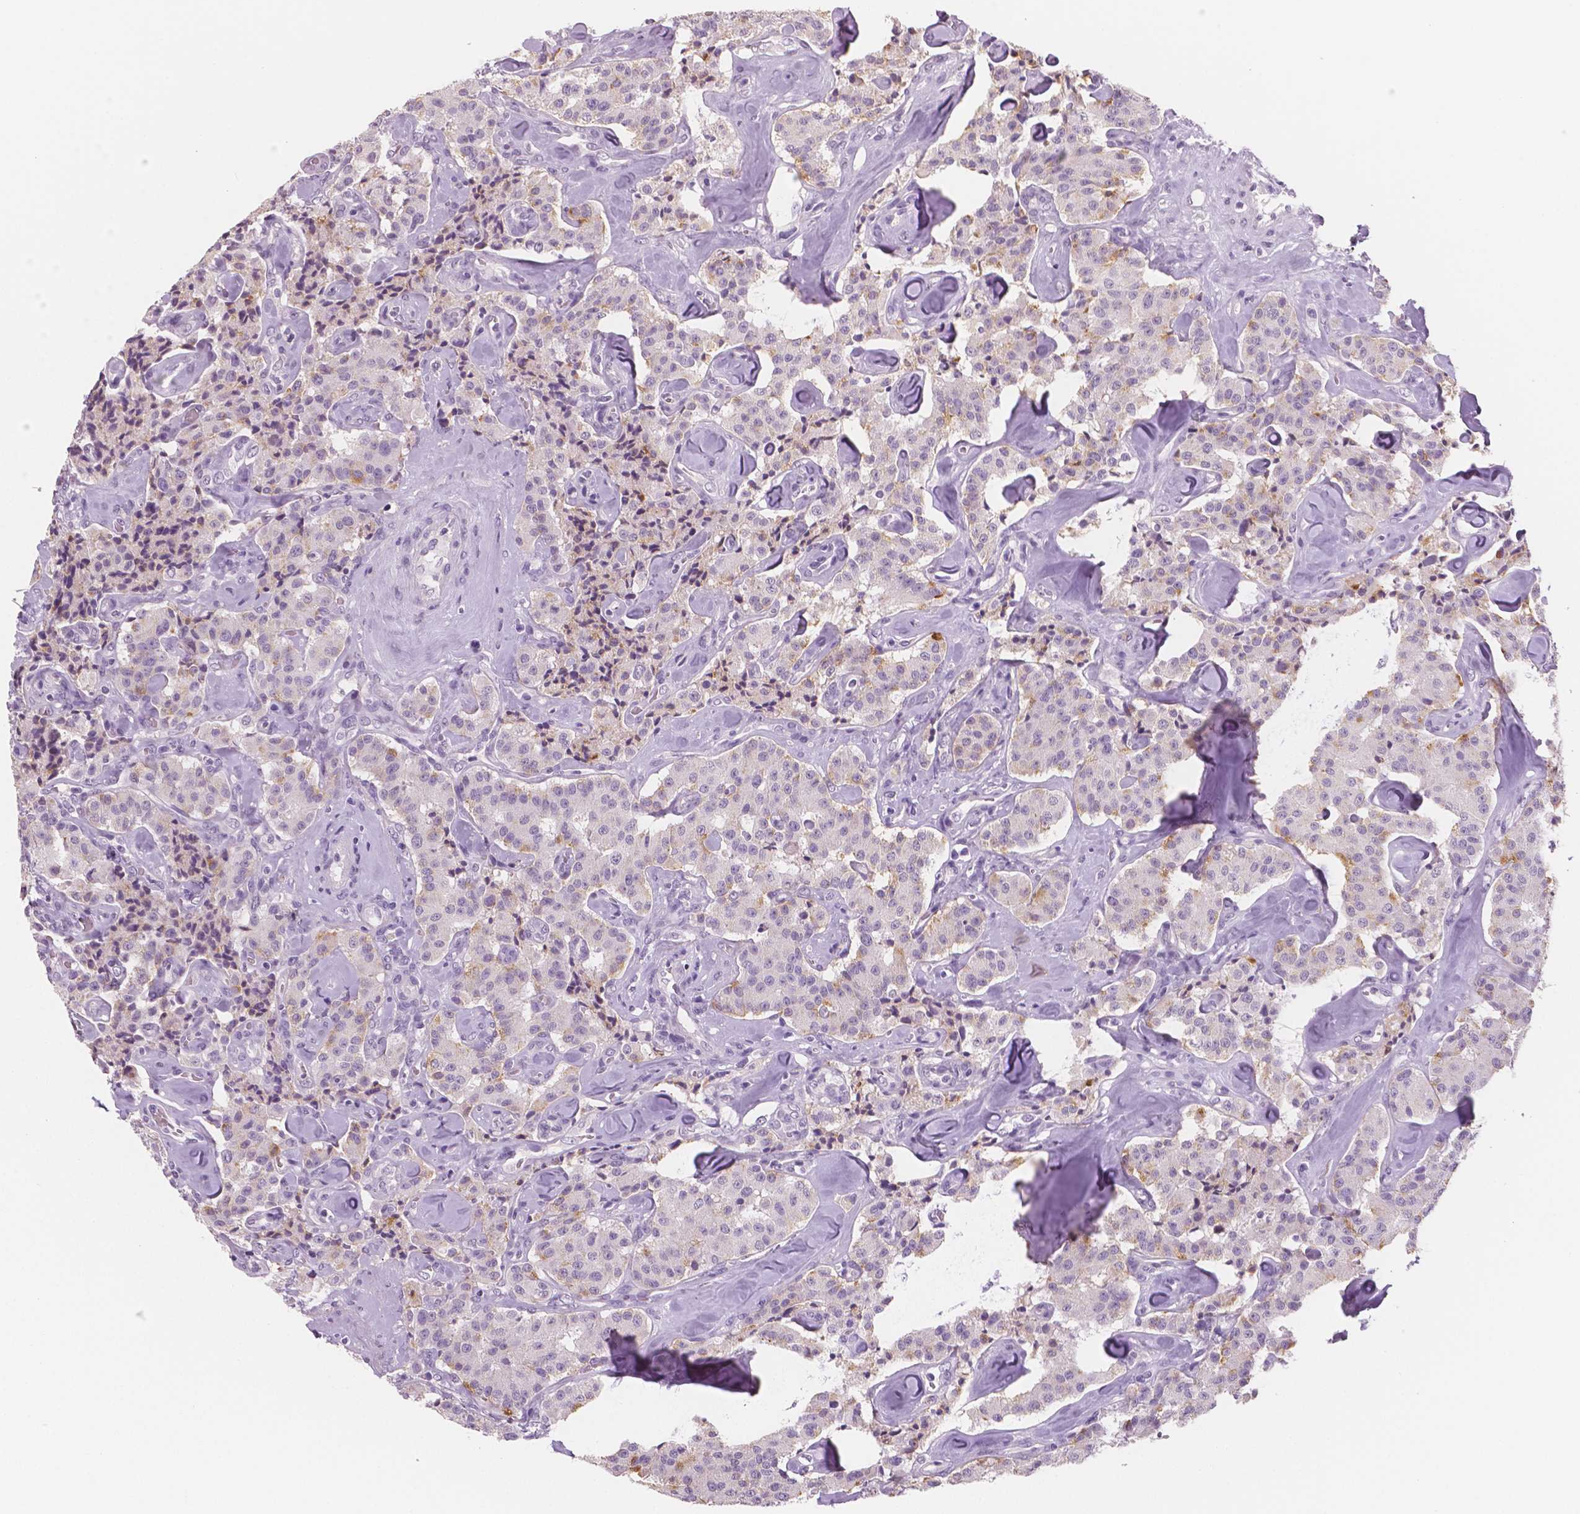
{"staining": {"intensity": "negative", "quantity": "none", "location": "none"}, "tissue": "carcinoid", "cell_type": "Tumor cells", "image_type": "cancer", "snomed": [{"axis": "morphology", "description": "Carcinoid, malignant, NOS"}, {"axis": "topography", "description": "Pancreas"}], "caption": "Carcinoid was stained to show a protein in brown. There is no significant staining in tumor cells.", "gene": "TSPAN7", "patient": {"sex": "male", "age": 41}}